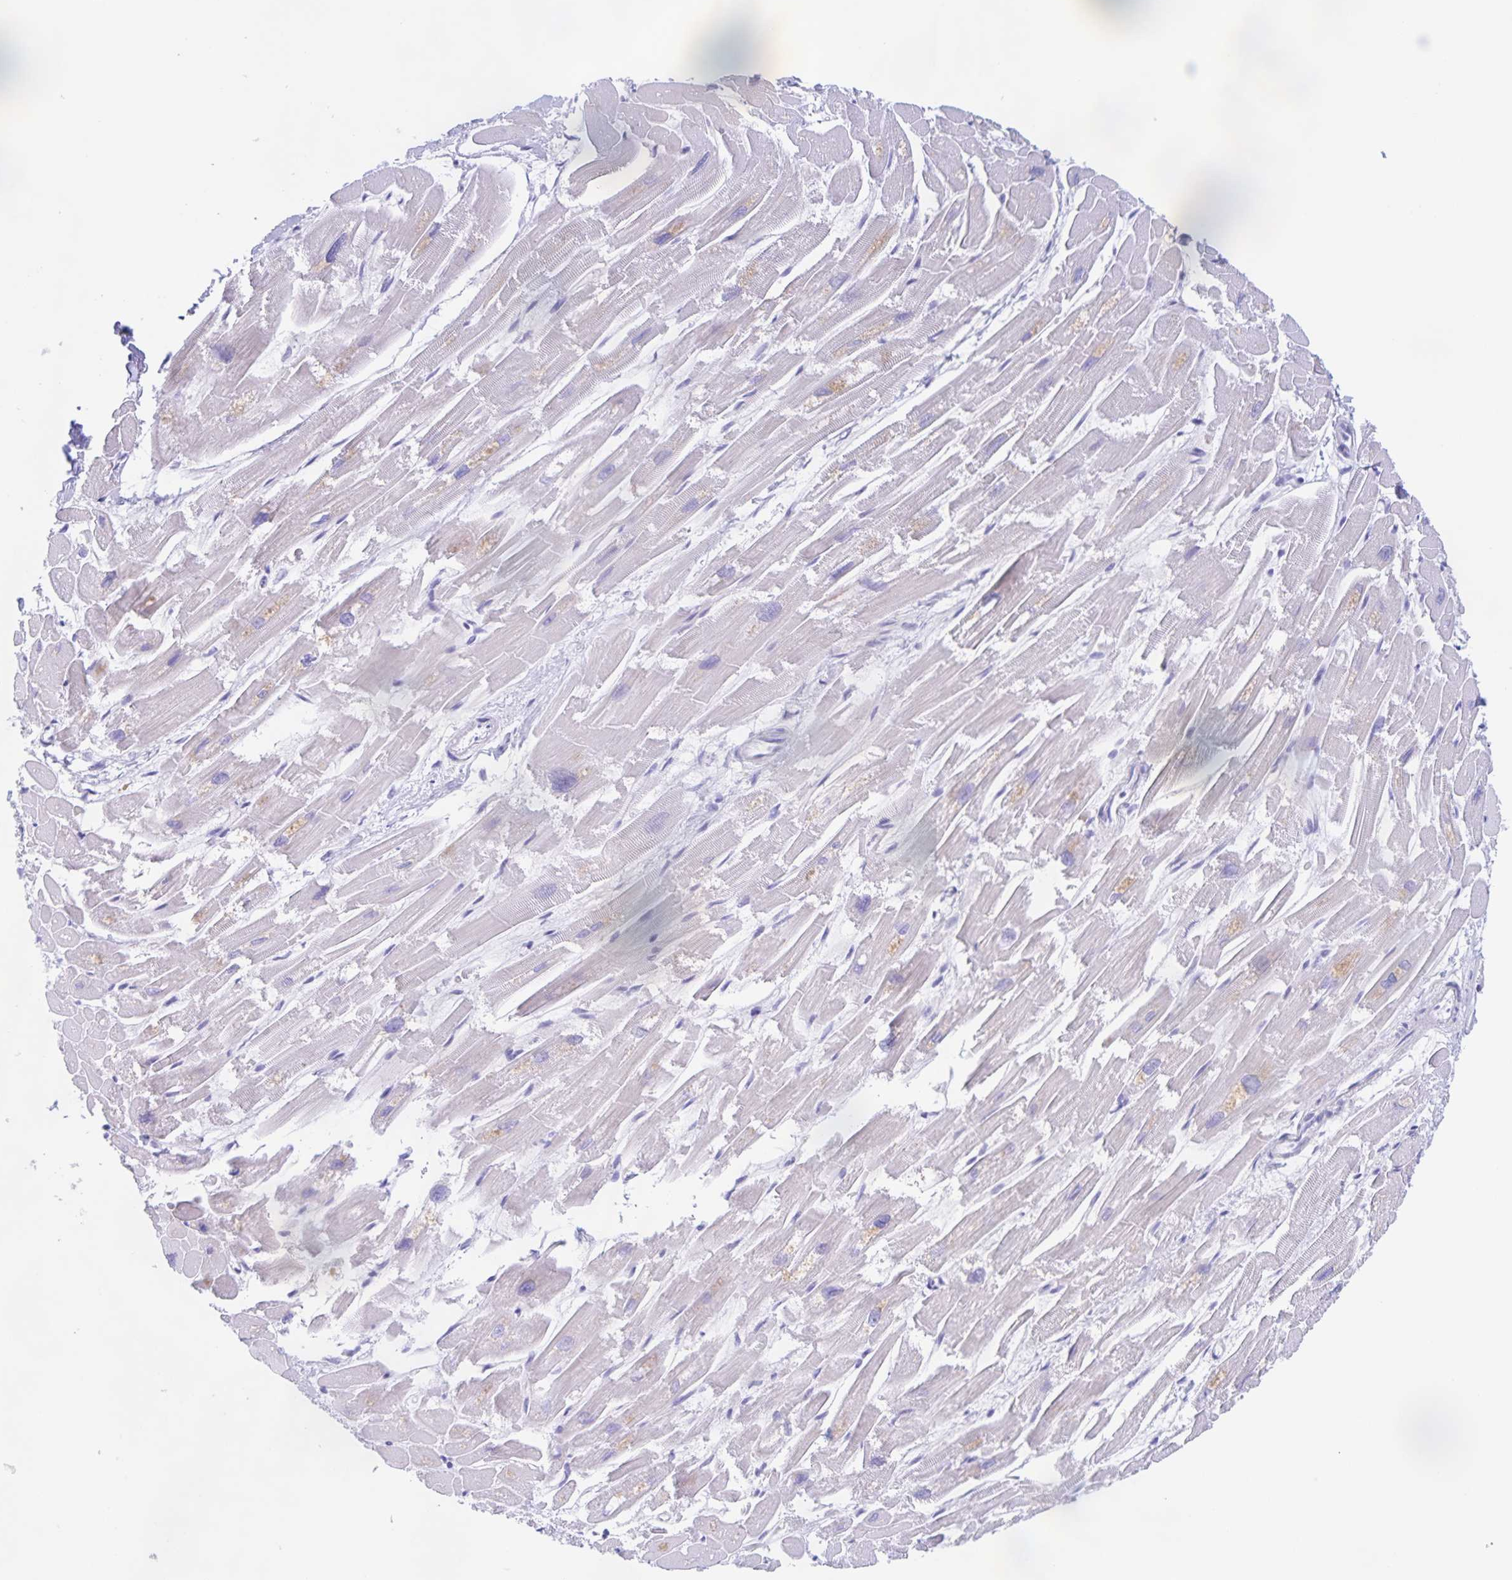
{"staining": {"intensity": "negative", "quantity": "none", "location": "none"}, "tissue": "heart muscle", "cell_type": "Cardiomyocytes", "image_type": "normal", "snomed": [{"axis": "morphology", "description": "Normal tissue, NOS"}, {"axis": "topography", "description": "Heart"}], "caption": "Immunohistochemistry photomicrograph of unremarkable heart muscle stained for a protein (brown), which shows no expression in cardiomyocytes.", "gene": "CATSPER4", "patient": {"sex": "male", "age": 54}}